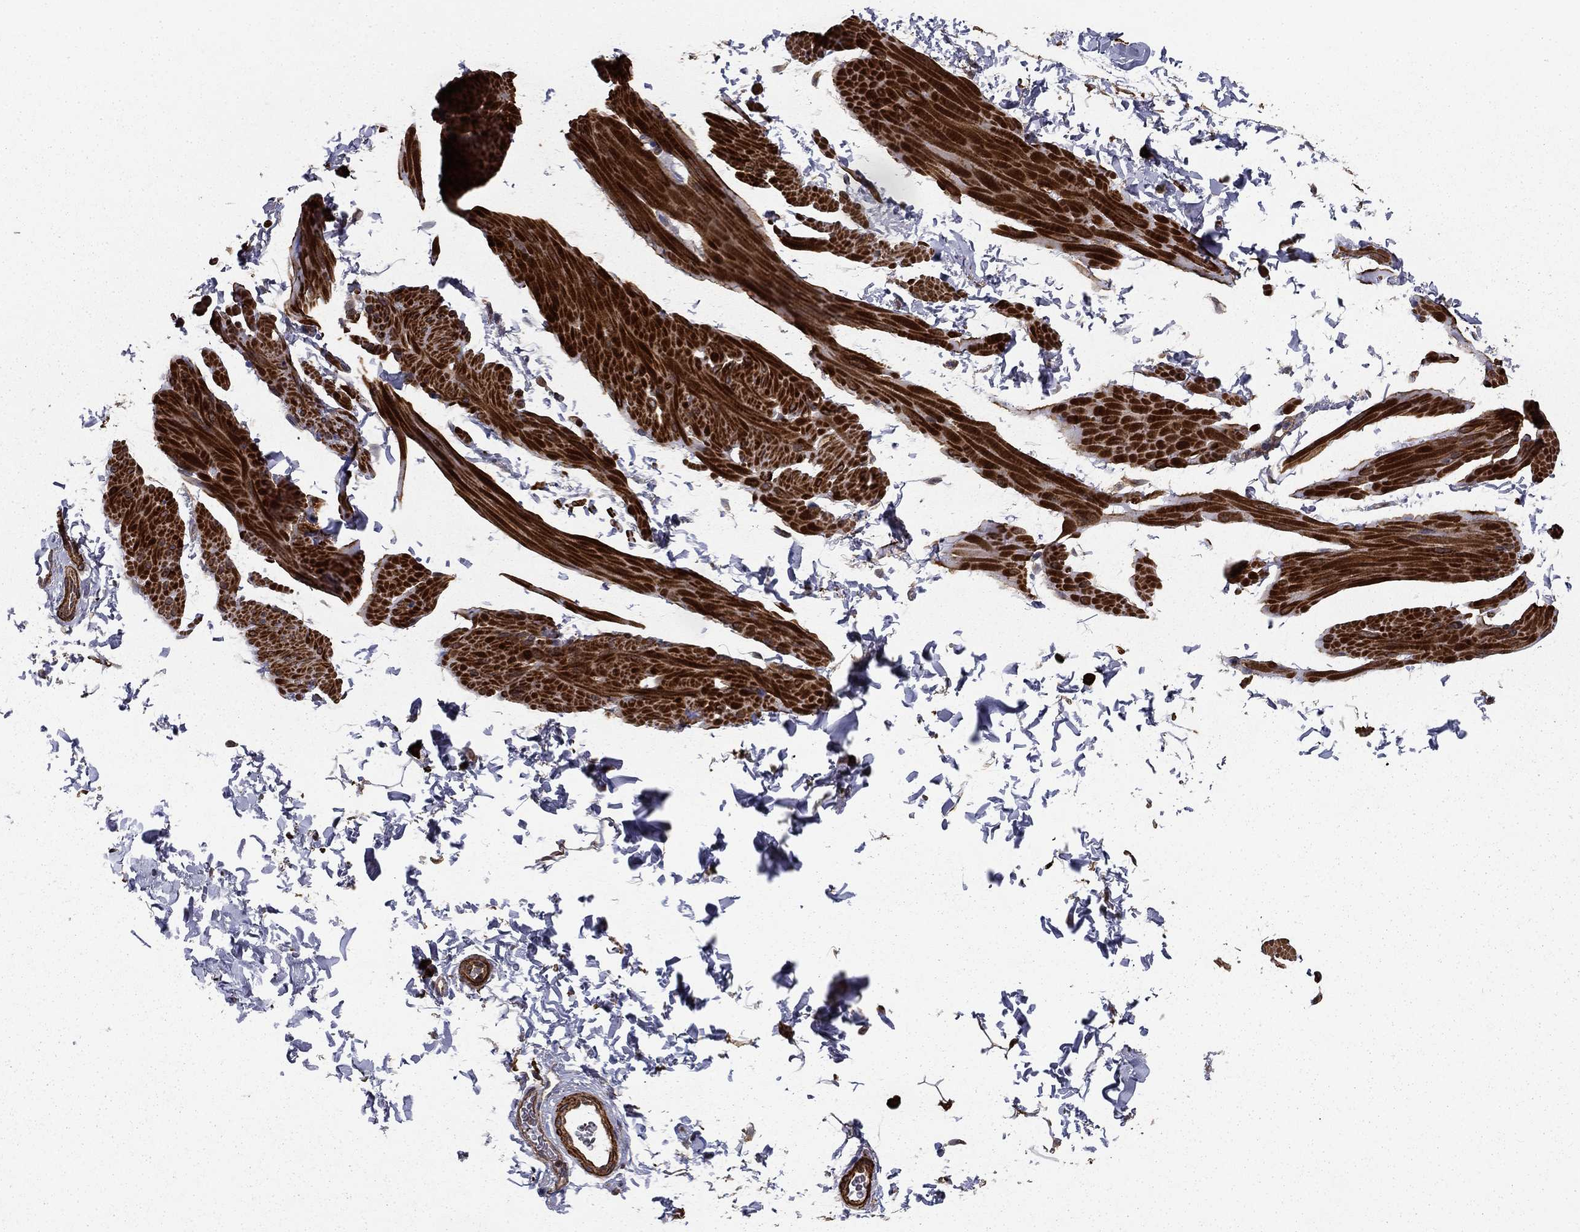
{"staining": {"intensity": "strong", "quantity": ">75%", "location": "cytoplasmic/membranous"}, "tissue": "smooth muscle", "cell_type": "Smooth muscle cells", "image_type": "normal", "snomed": [{"axis": "morphology", "description": "Normal tissue, NOS"}, {"axis": "topography", "description": "Adipose tissue"}, {"axis": "topography", "description": "Smooth muscle"}, {"axis": "topography", "description": "Peripheral nerve tissue"}], "caption": "Immunohistochemical staining of benign human smooth muscle exhibits high levels of strong cytoplasmic/membranous expression in approximately >75% of smooth muscle cells.", "gene": "HABP4", "patient": {"sex": "male", "age": 83}}